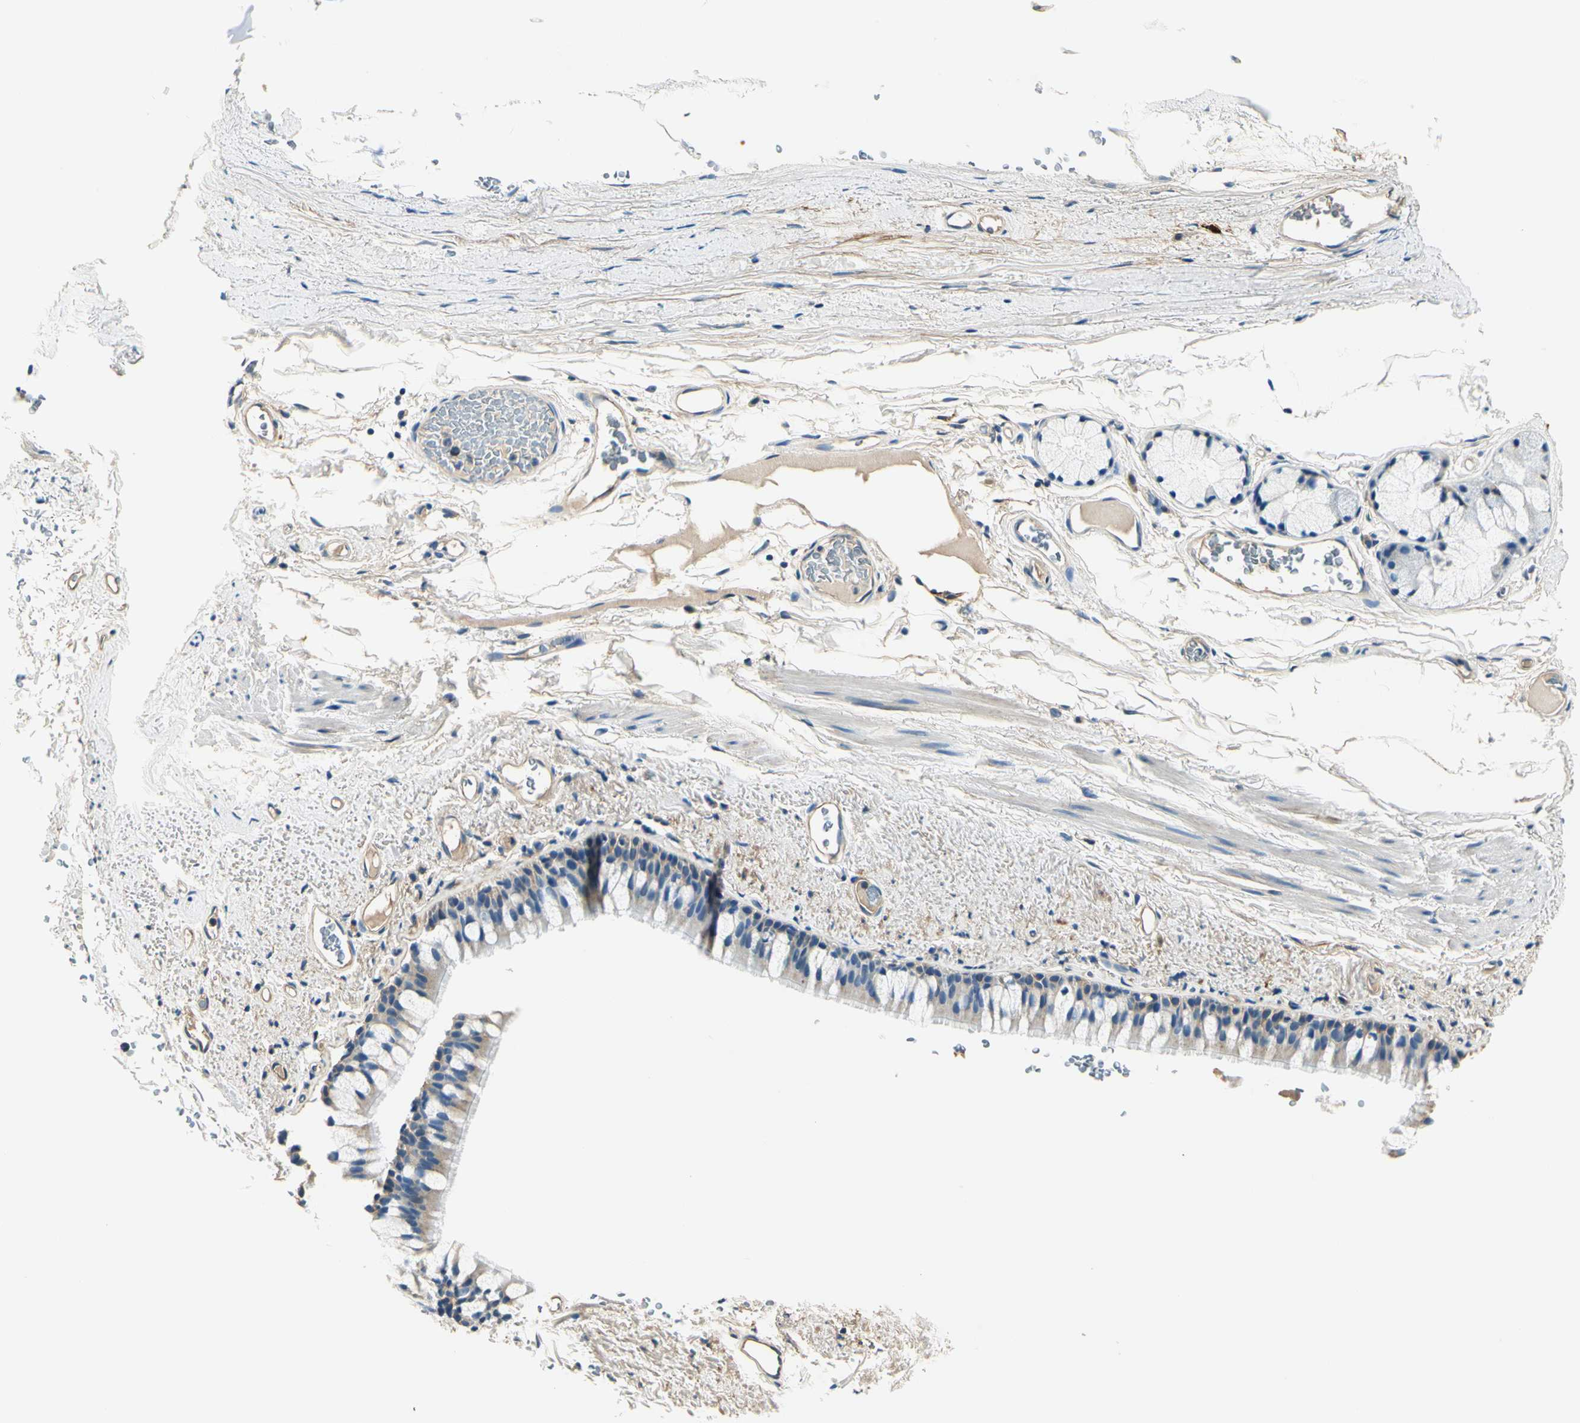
{"staining": {"intensity": "weak", "quantity": ">75%", "location": "cytoplasmic/membranous"}, "tissue": "bronchus", "cell_type": "Respiratory epithelial cells", "image_type": "normal", "snomed": [{"axis": "morphology", "description": "Normal tissue, NOS"}, {"axis": "topography", "description": "Bronchus"}], "caption": "Immunohistochemistry (IHC) micrograph of normal bronchus: human bronchus stained using immunohistochemistry (IHC) displays low levels of weak protein expression localized specifically in the cytoplasmic/membranous of respiratory epithelial cells, appearing as a cytoplasmic/membranous brown color.", "gene": "TGFBR3", "patient": {"sex": "female", "age": 73}}